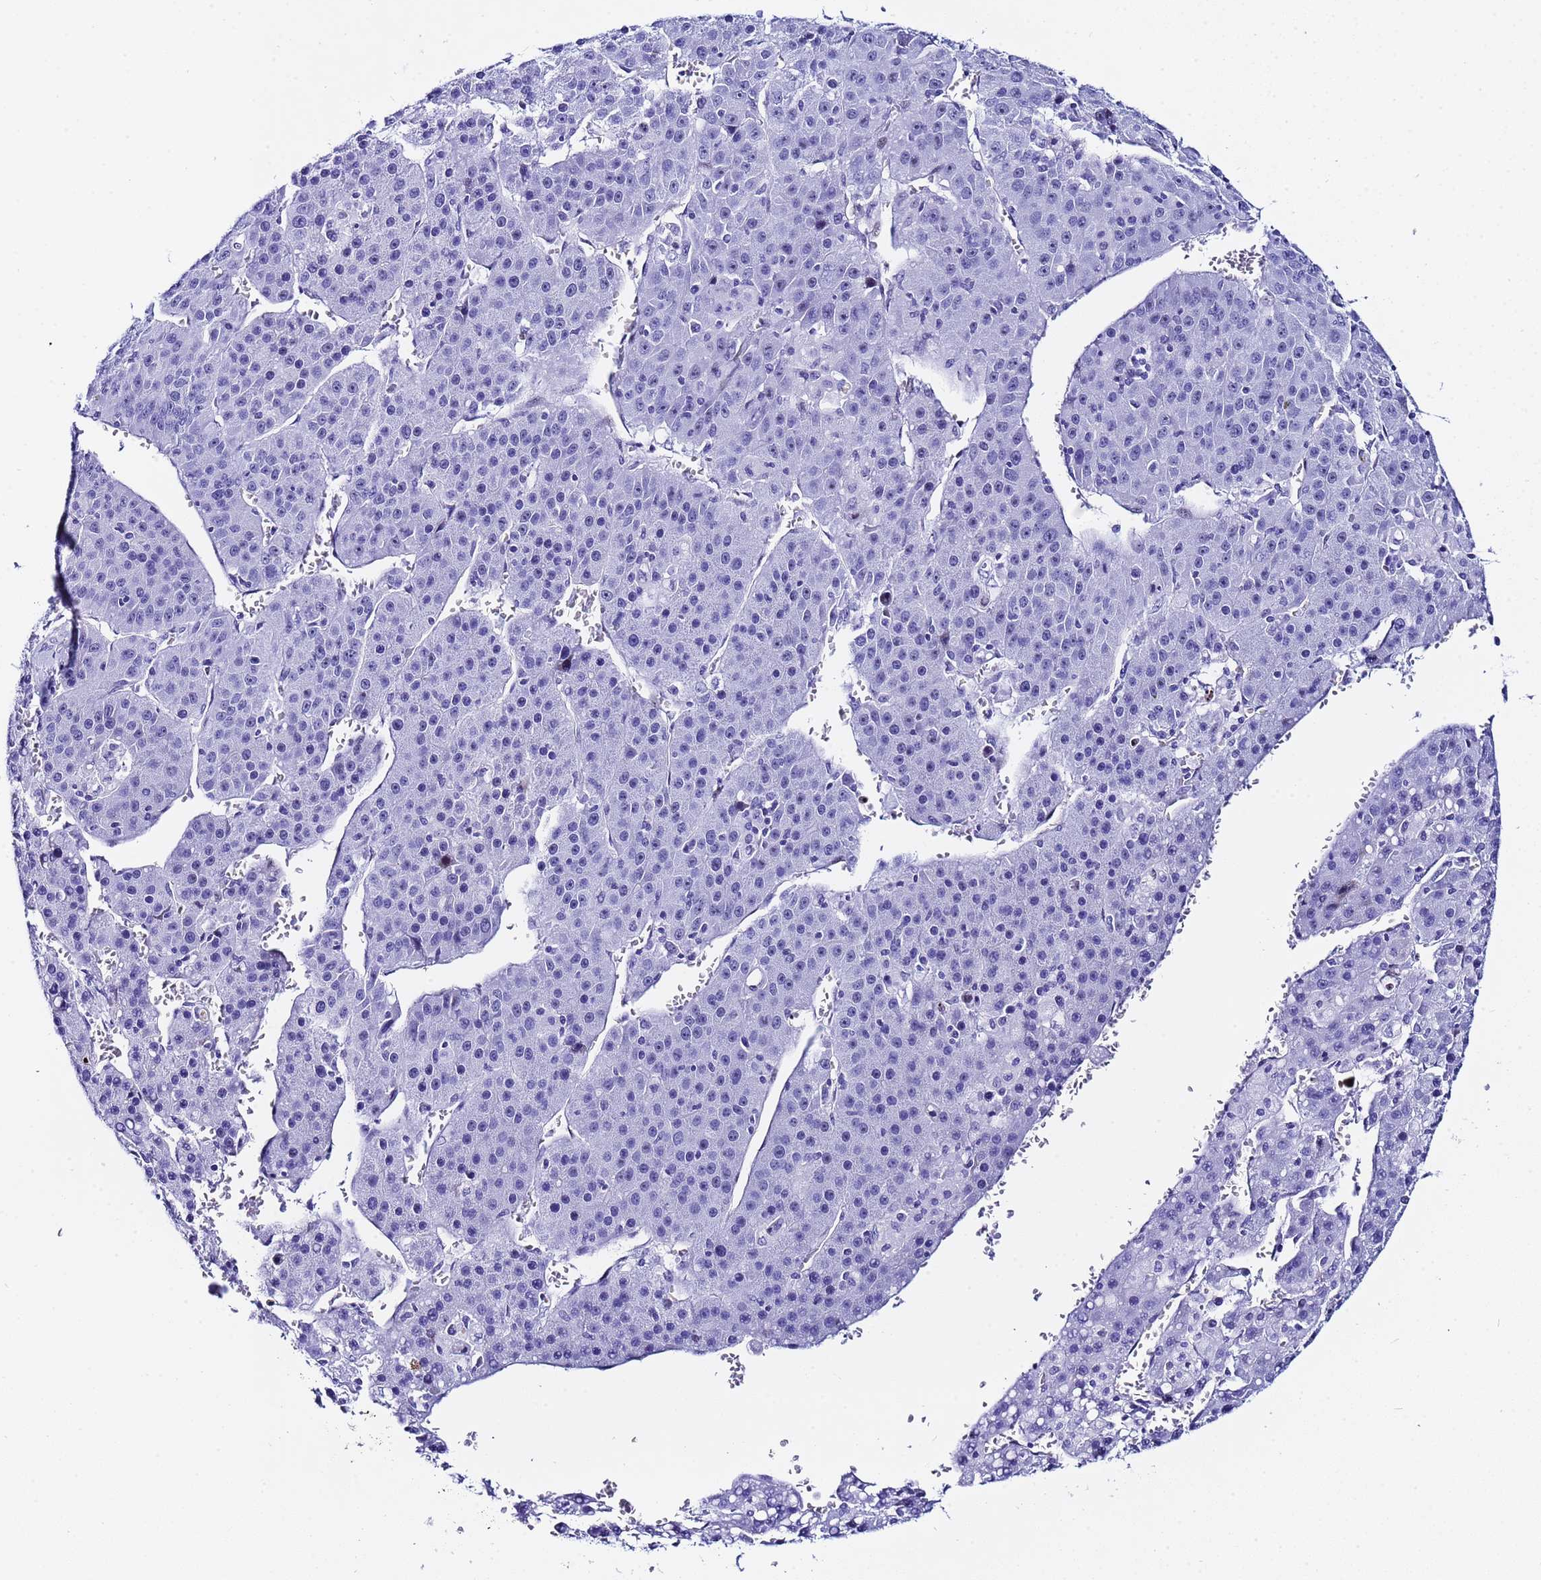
{"staining": {"intensity": "negative", "quantity": "none", "location": "none"}, "tissue": "liver cancer", "cell_type": "Tumor cells", "image_type": "cancer", "snomed": [{"axis": "morphology", "description": "Carcinoma, Hepatocellular, NOS"}, {"axis": "topography", "description": "Liver"}], "caption": "An image of liver hepatocellular carcinoma stained for a protein exhibits no brown staining in tumor cells. (DAB (3,3'-diaminobenzidine) immunohistochemistry visualized using brightfield microscopy, high magnification).", "gene": "POP5", "patient": {"sex": "female", "age": 53}}